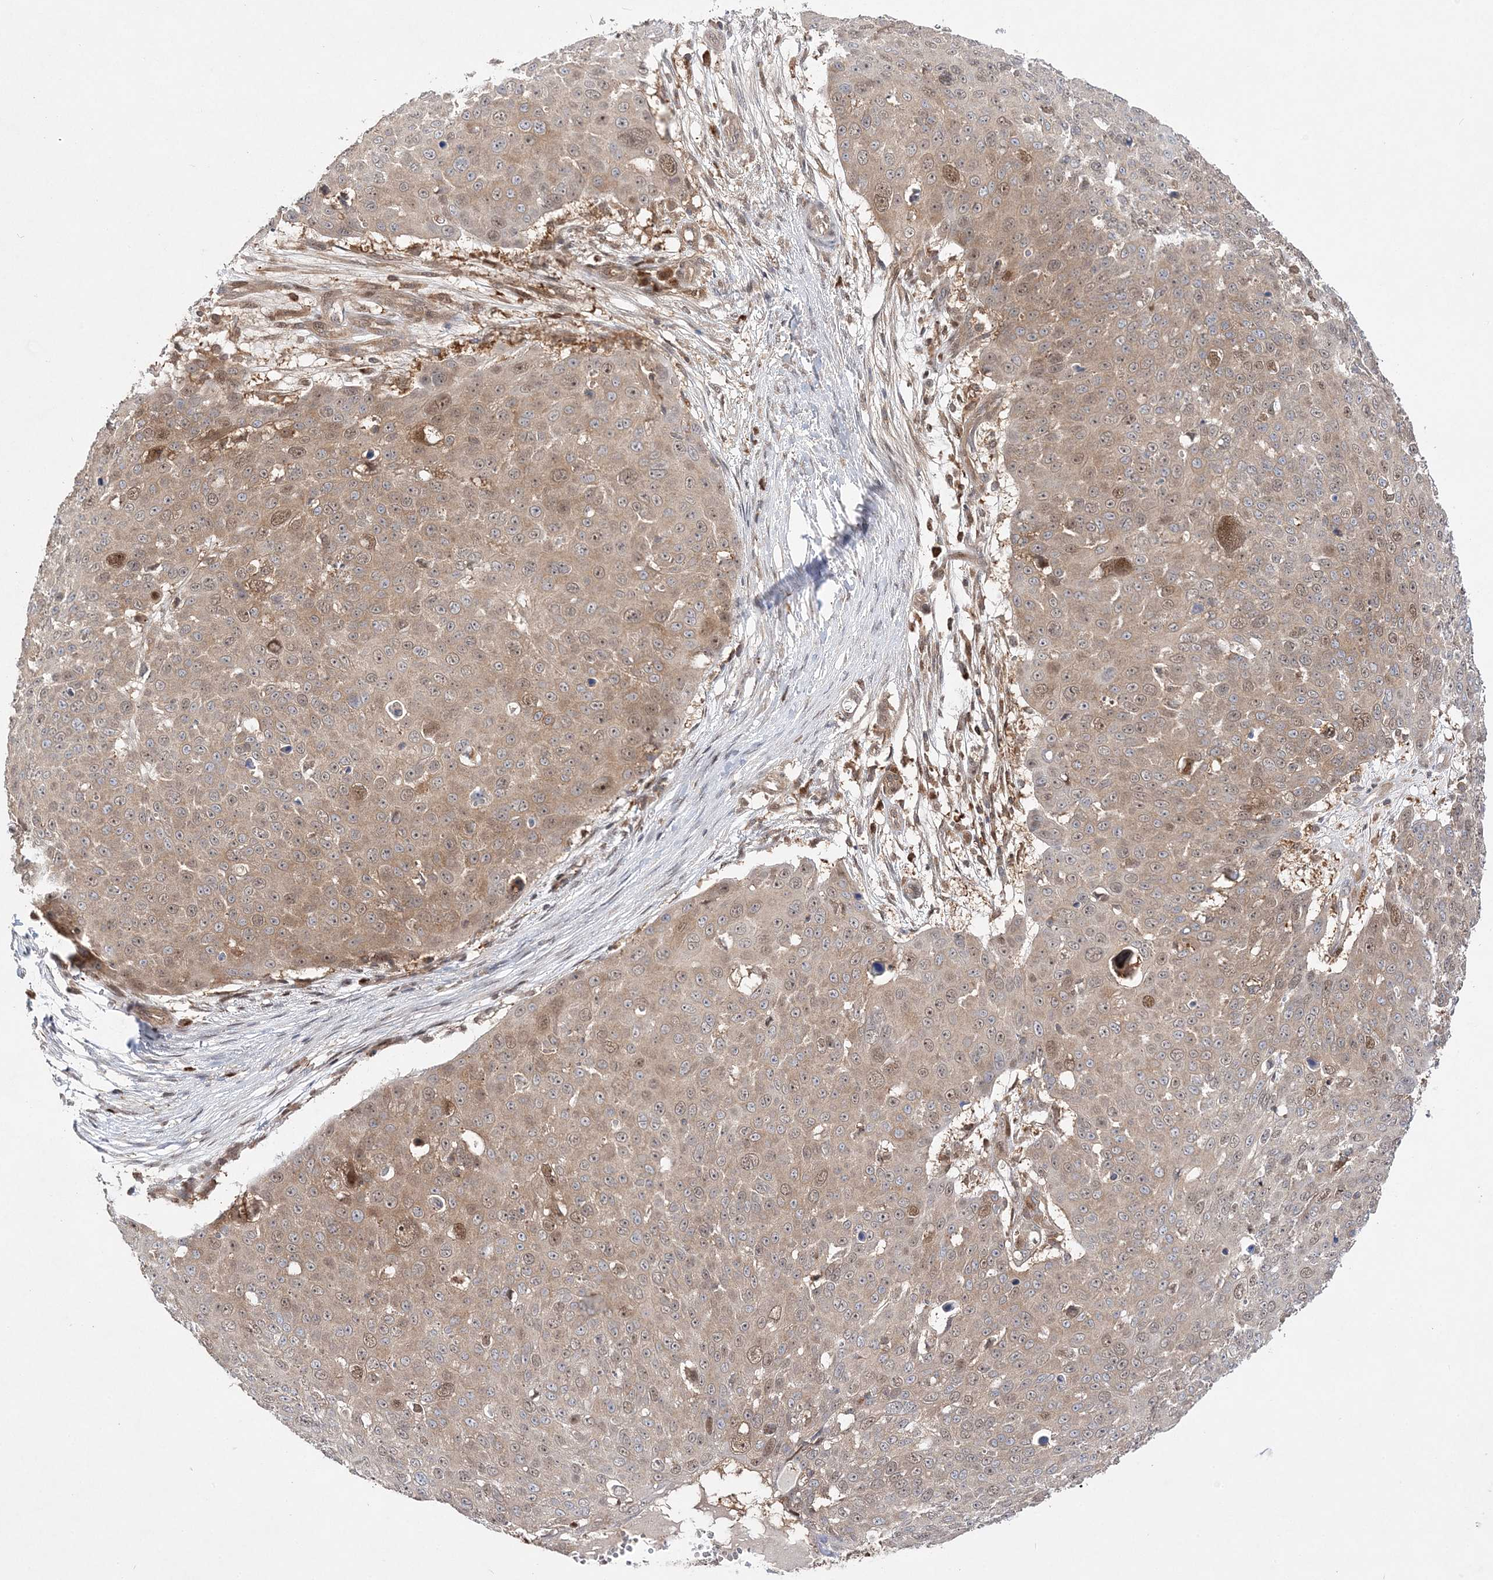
{"staining": {"intensity": "weak", "quantity": "25%-75%", "location": "cytoplasmic/membranous,nuclear"}, "tissue": "skin cancer", "cell_type": "Tumor cells", "image_type": "cancer", "snomed": [{"axis": "morphology", "description": "Squamous cell carcinoma, NOS"}, {"axis": "topography", "description": "Skin"}], "caption": "IHC (DAB) staining of skin cancer exhibits weak cytoplasmic/membranous and nuclear protein positivity in approximately 25%-75% of tumor cells. (DAB (3,3'-diaminobenzidine) IHC, brown staining for protein, blue staining for nuclei).", "gene": "NIF3L1", "patient": {"sex": "male", "age": 71}}